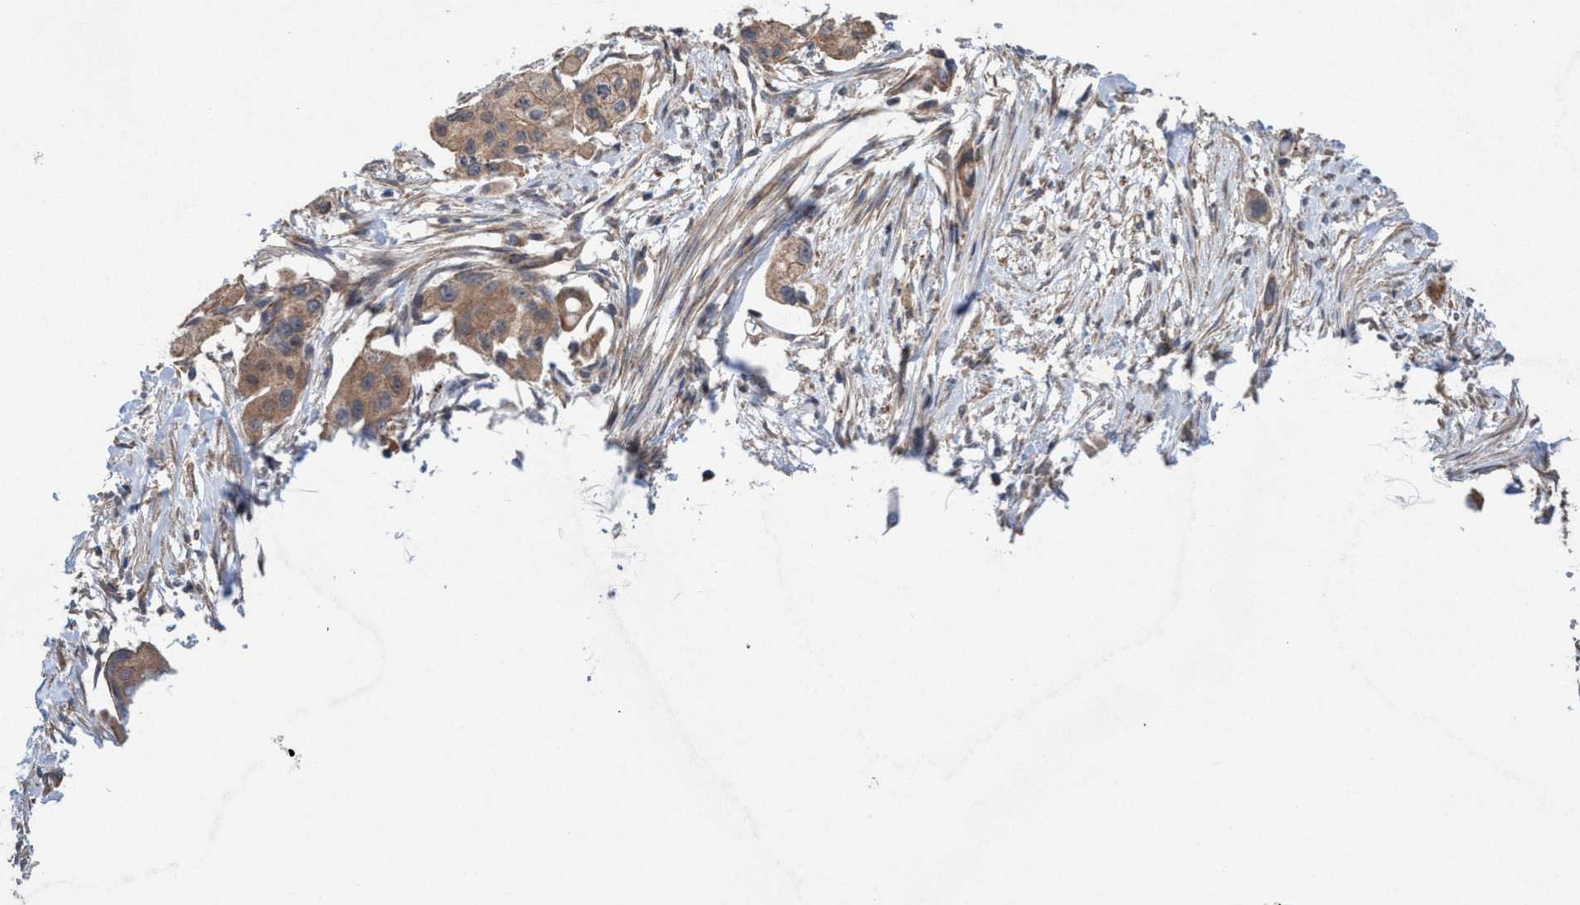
{"staining": {"intensity": "moderate", "quantity": ">75%", "location": "cytoplasmic/membranous"}, "tissue": "pancreatic cancer", "cell_type": "Tumor cells", "image_type": "cancer", "snomed": [{"axis": "morphology", "description": "Adenocarcinoma, NOS"}, {"axis": "topography", "description": "Pancreas"}], "caption": "Pancreatic adenocarcinoma was stained to show a protein in brown. There is medium levels of moderate cytoplasmic/membranous positivity in about >75% of tumor cells.", "gene": "P2RY14", "patient": {"sex": "female", "age": 60}}